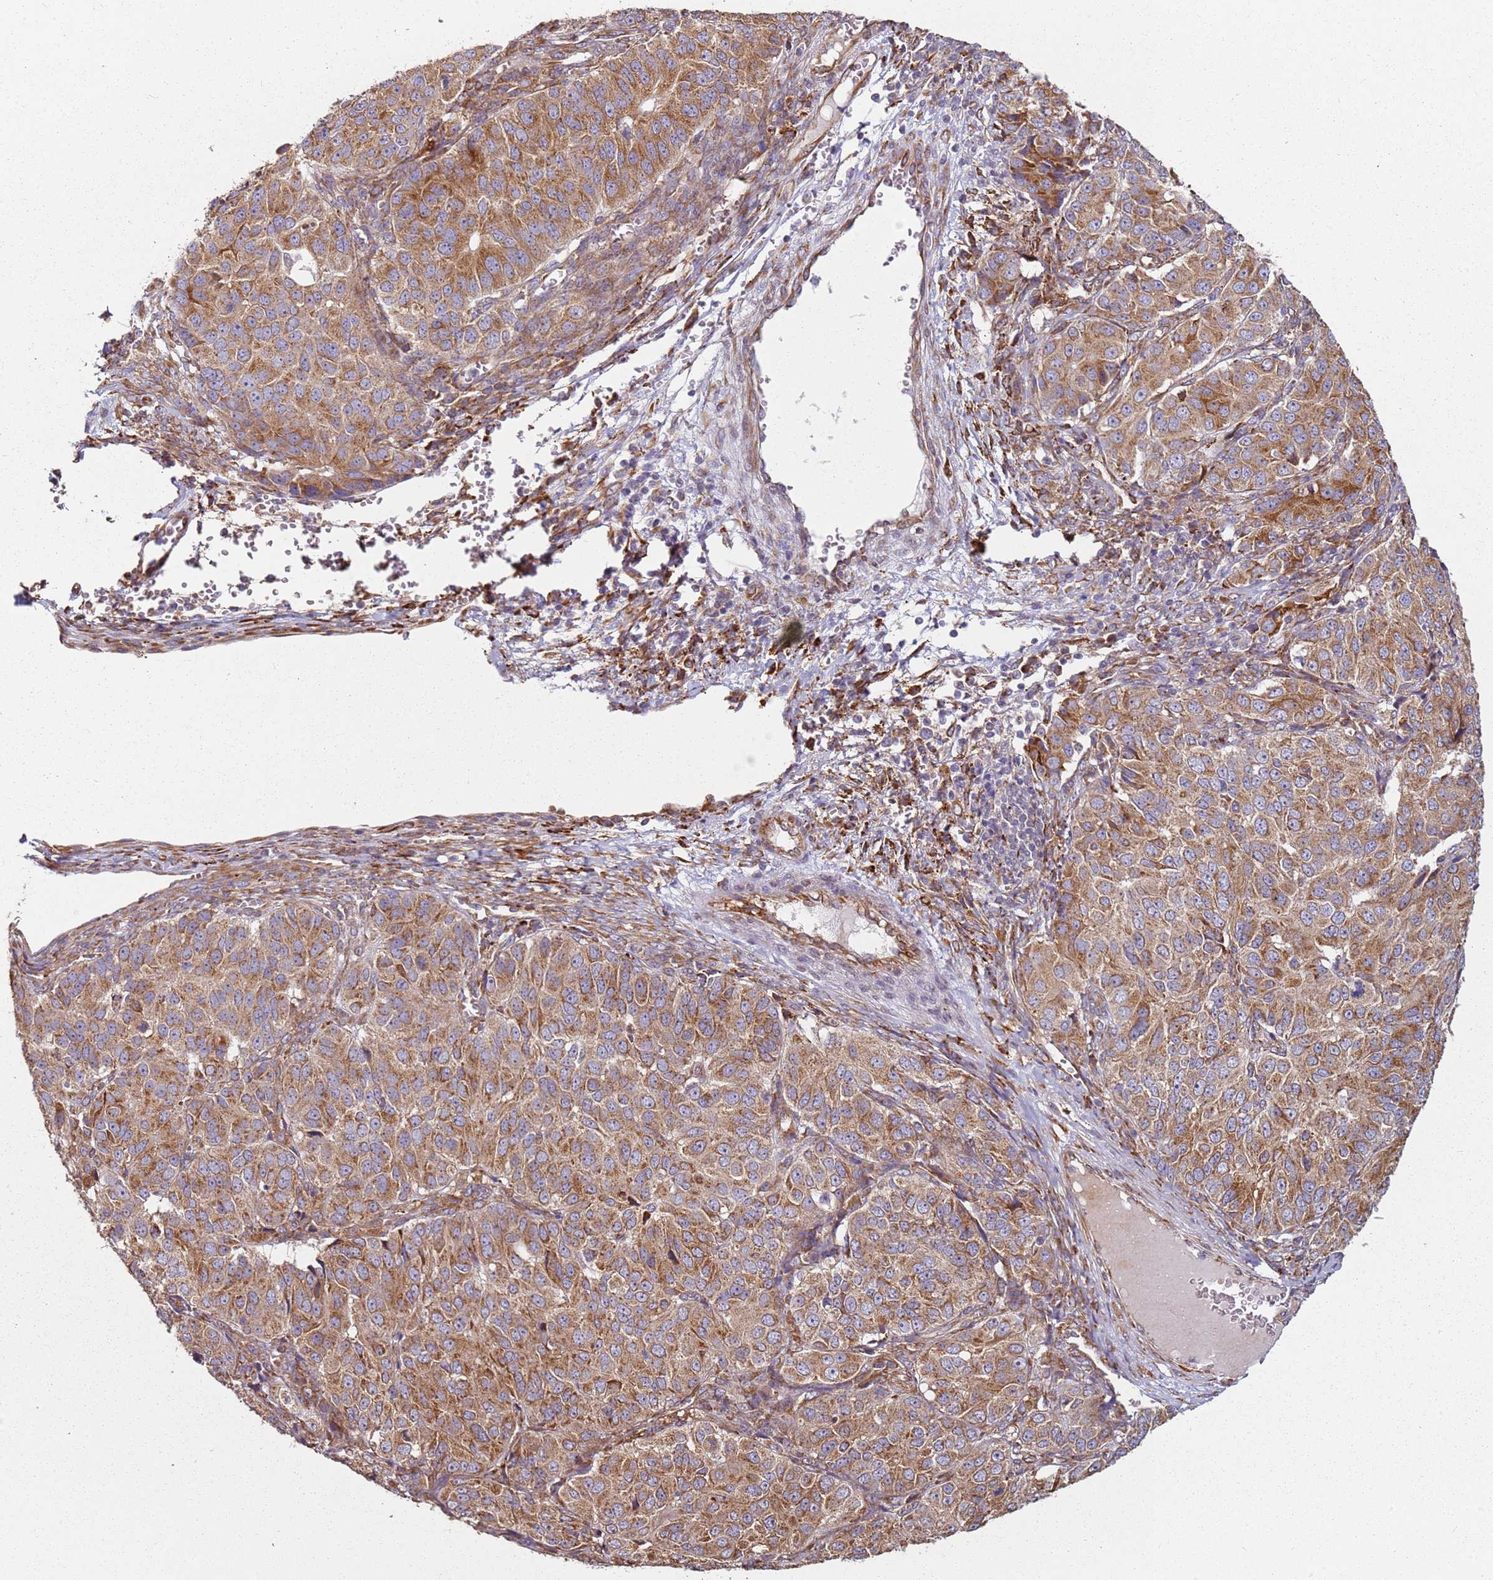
{"staining": {"intensity": "strong", "quantity": ">75%", "location": "cytoplasmic/membranous"}, "tissue": "ovarian cancer", "cell_type": "Tumor cells", "image_type": "cancer", "snomed": [{"axis": "morphology", "description": "Carcinoma, endometroid"}, {"axis": "topography", "description": "Ovary"}], "caption": "There is high levels of strong cytoplasmic/membranous expression in tumor cells of ovarian cancer (endometroid carcinoma), as demonstrated by immunohistochemical staining (brown color).", "gene": "ARFRP1", "patient": {"sex": "female", "age": 51}}